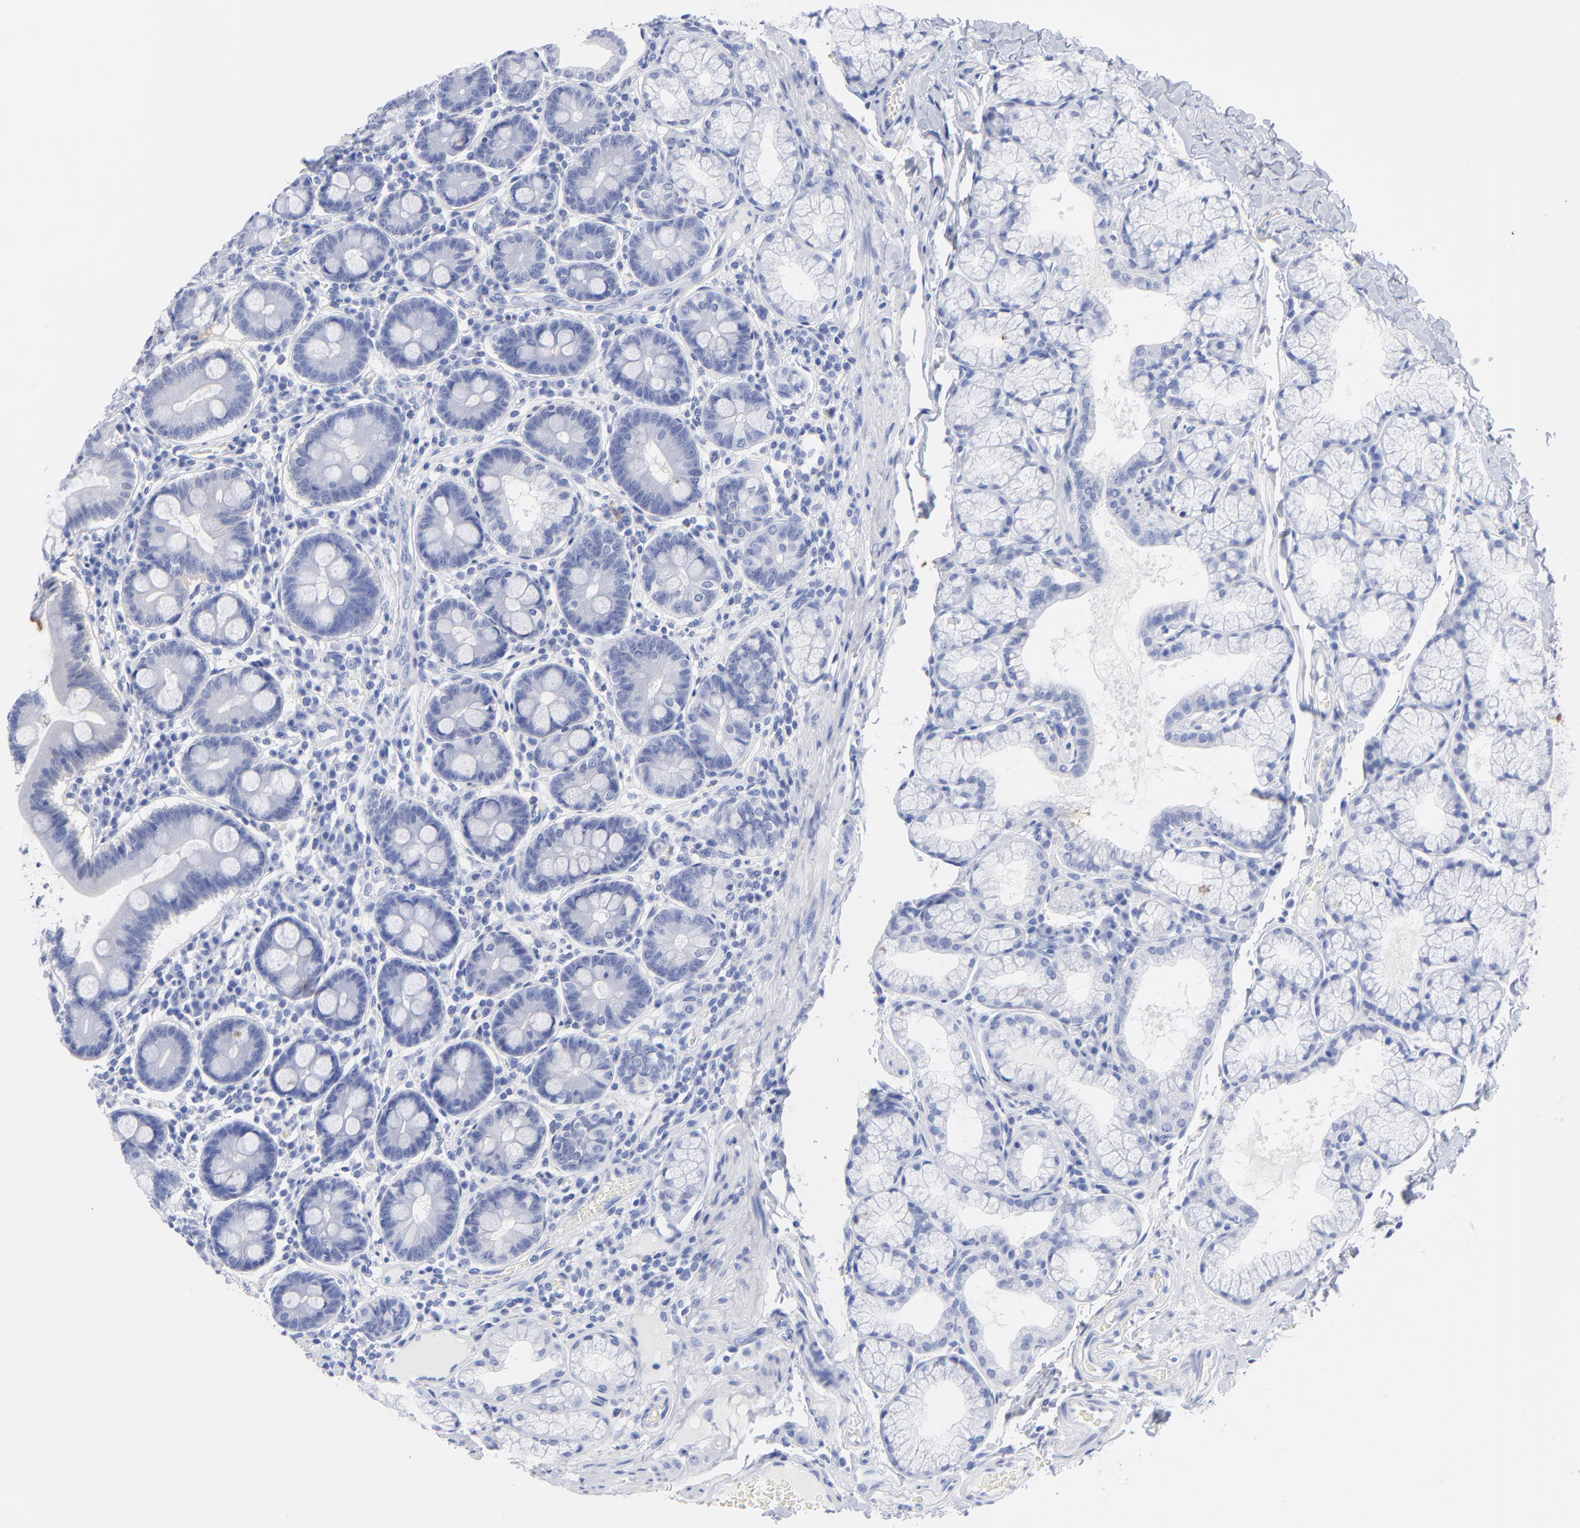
{"staining": {"intensity": "negative", "quantity": "none", "location": "none"}, "tissue": "duodenum", "cell_type": "Glandular cells", "image_type": "normal", "snomed": [{"axis": "morphology", "description": "Normal tissue, NOS"}, {"axis": "topography", "description": "Duodenum"}], "caption": "Human duodenum stained for a protein using IHC exhibits no staining in glandular cells.", "gene": "ACY1", "patient": {"sex": "male", "age": 50}}